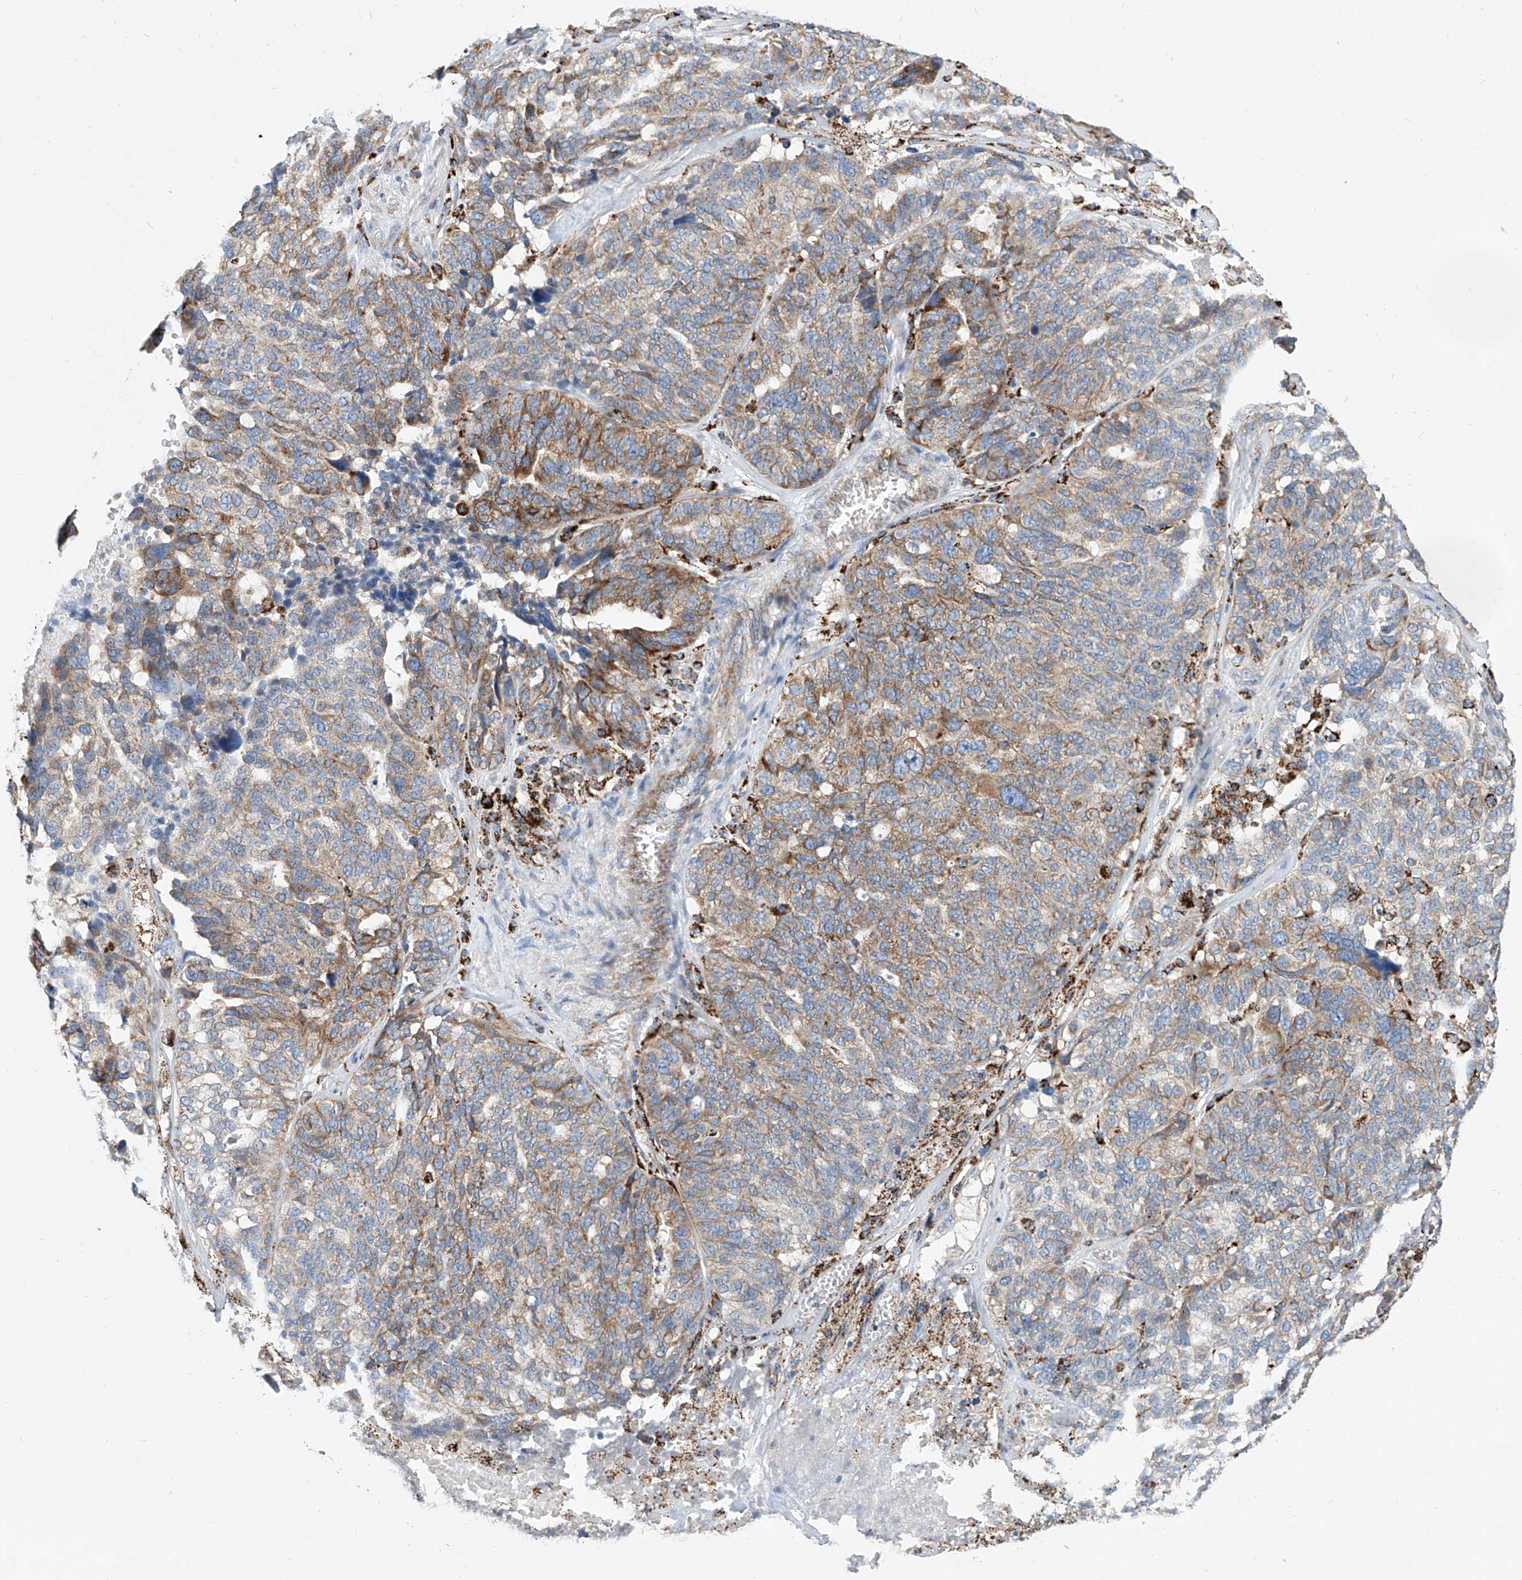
{"staining": {"intensity": "moderate", "quantity": ">75%", "location": "cytoplasmic/membranous"}, "tissue": "ovarian cancer", "cell_type": "Tumor cells", "image_type": "cancer", "snomed": [{"axis": "morphology", "description": "Cystadenocarcinoma, serous, NOS"}, {"axis": "topography", "description": "Ovary"}], "caption": "Ovarian cancer stained with DAB (3,3'-diaminobenzidine) IHC displays medium levels of moderate cytoplasmic/membranous positivity in about >75% of tumor cells.", "gene": "CPNE5", "patient": {"sex": "female", "age": 59}}